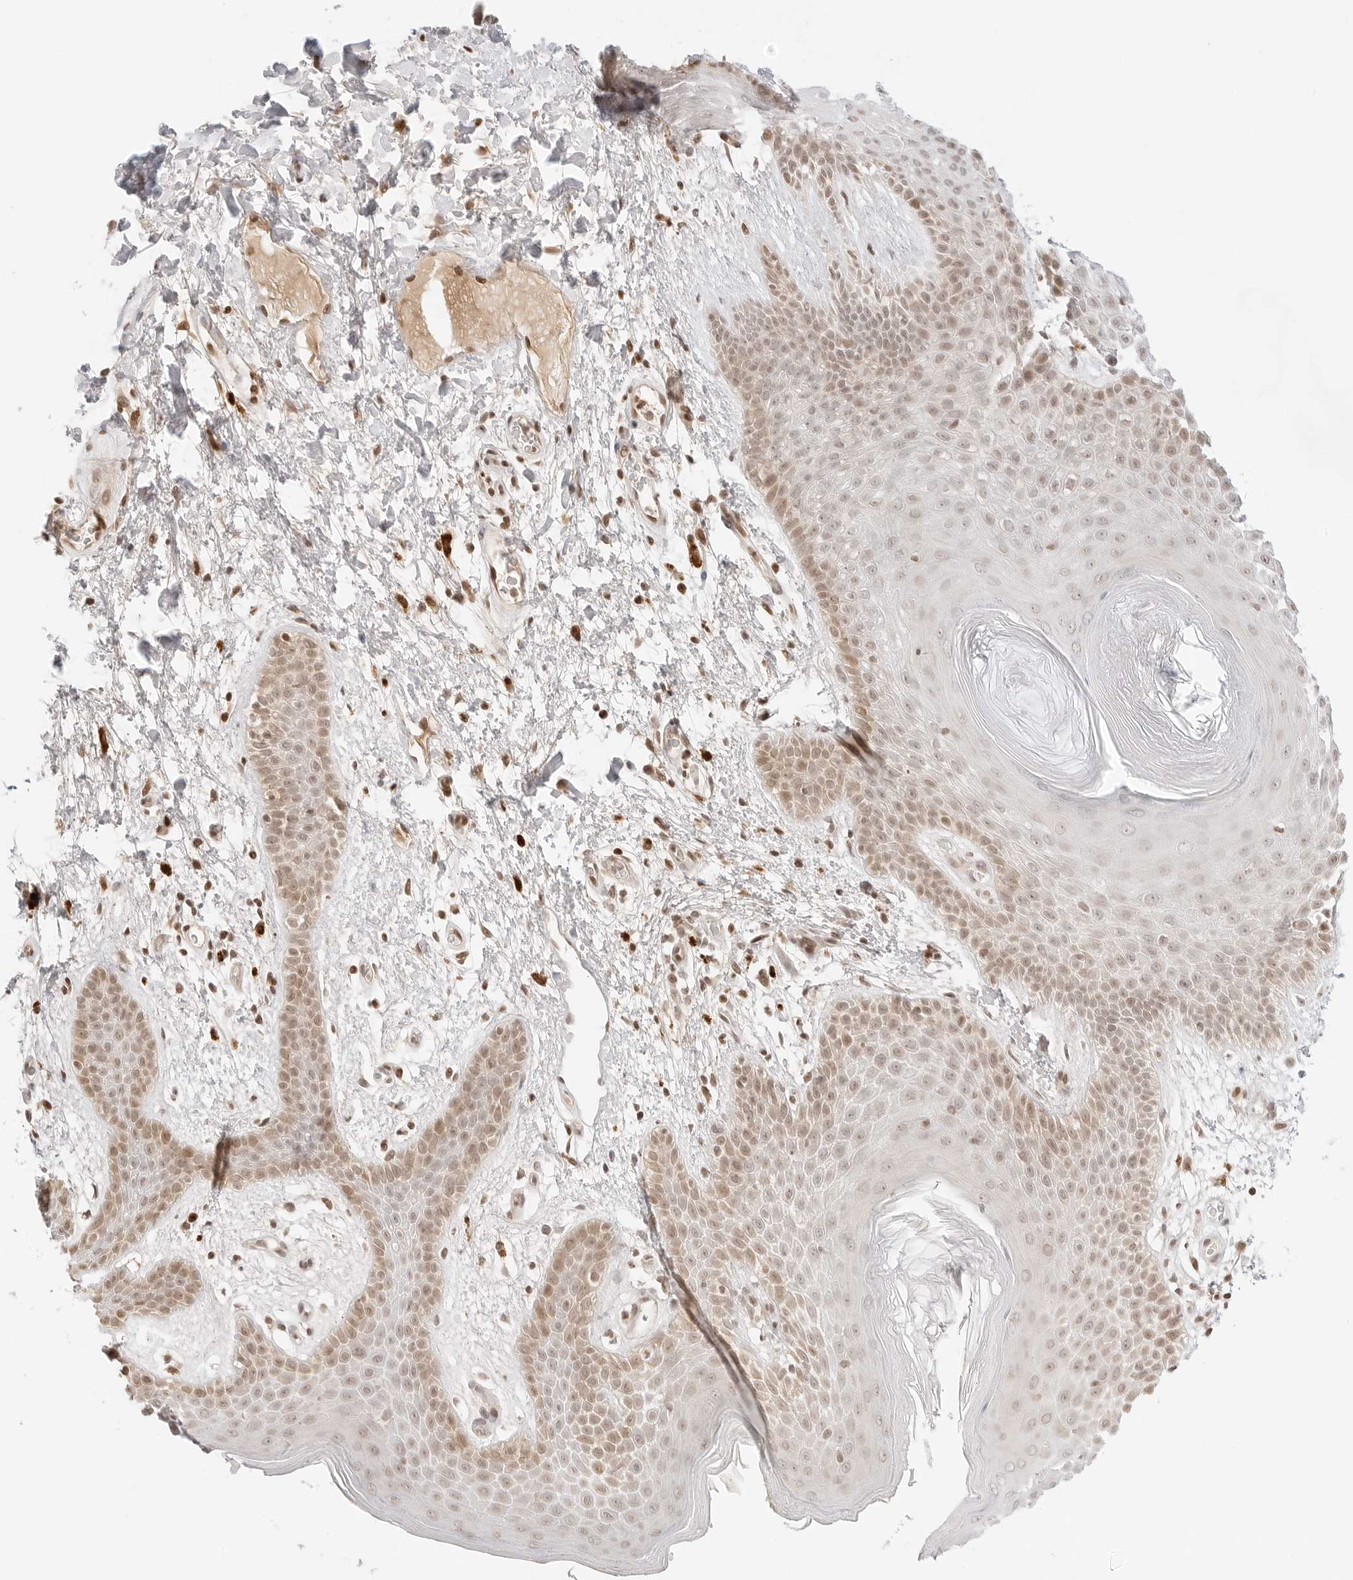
{"staining": {"intensity": "moderate", "quantity": "<25%", "location": "cytoplasmic/membranous,nuclear"}, "tissue": "skin", "cell_type": "Epidermal cells", "image_type": "normal", "snomed": [{"axis": "morphology", "description": "Normal tissue, NOS"}, {"axis": "topography", "description": "Anal"}], "caption": "Immunohistochemical staining of normal skin exhibits <25% levels of moderate cytoplasmic/membranous,nuclear protein expression in about <25% of epidermal cells. (DAB = brown stain, brightfield microscopy at high magnification).", "gene": "RPS6KL1", "patient": {"sex": "male", "age": 74}}